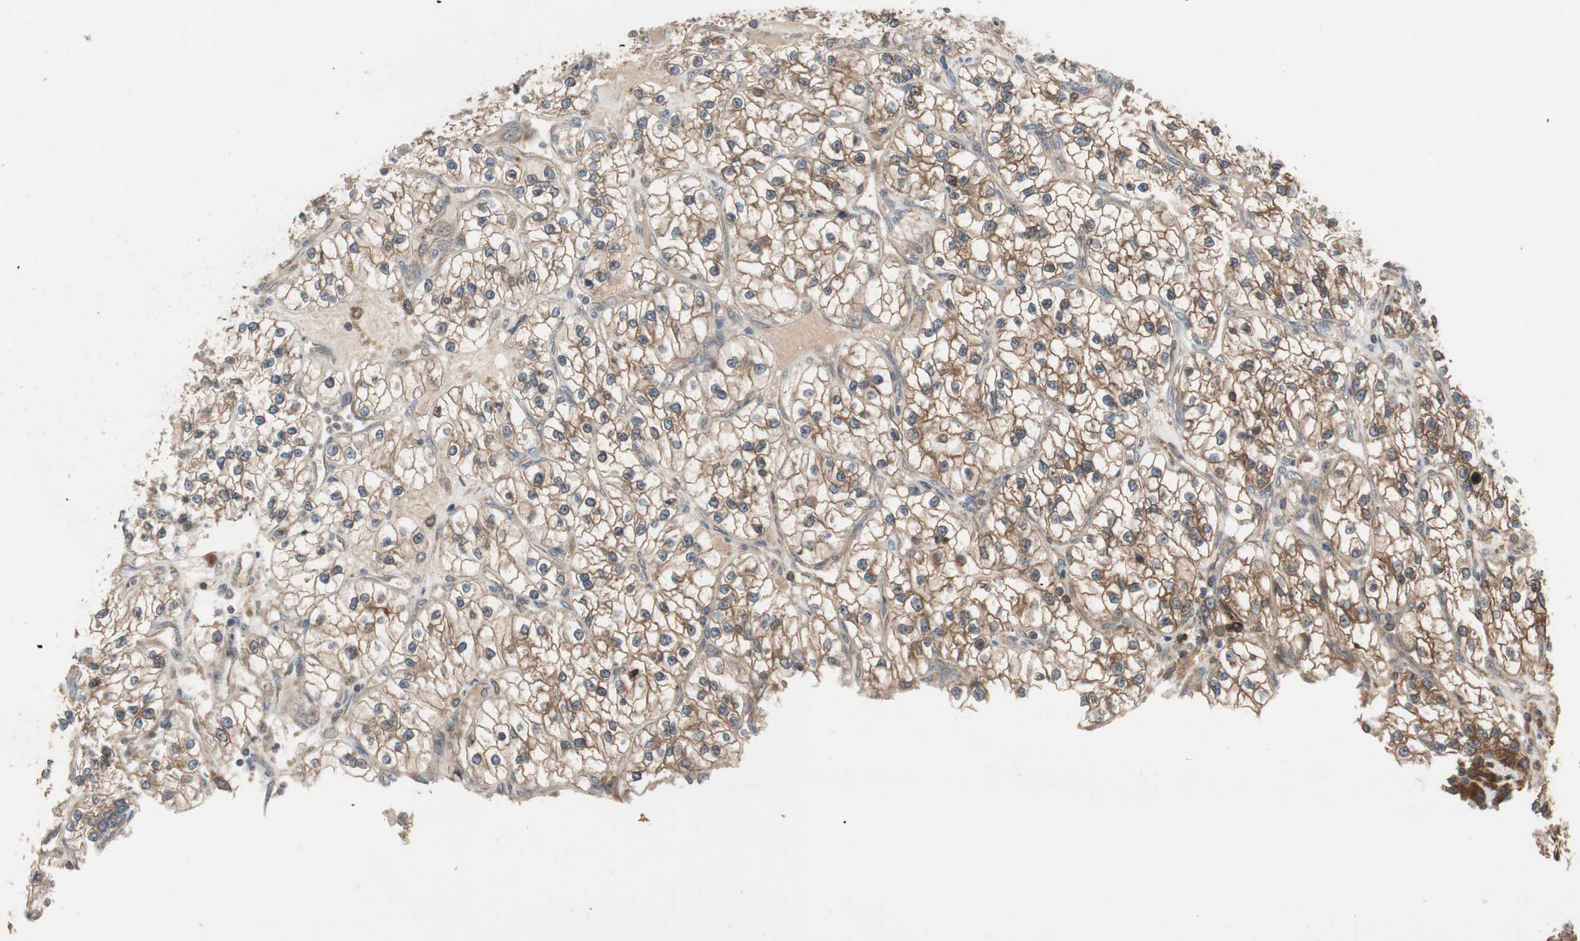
{"staining": {"intensity": "moderate", "quantity": ">75%", "location": "cytoplasmic/membranous"}, "tissue": "renal cancer", "cell_type": "Tumor cells", "image_type": "cancer", "snomed": [{"axis": "morphology", "description": "Adenocarcinoma, NOS"}, {"axis": "topography", "description": "Kidney"}], "caption": "DAB (3,3'-diaminobenzidine) immunohistochemical staining of adenocarcinoma (renal) shows moderate cytoplasmic/membranous protein staining in approximately >75% of tumor cells. (Stains: DAB (3,3'-diaminobenzidine) in brown, nuclei in blue, Microscopy: brightfield microscopy at high magnification).", "gene": "ATP6AP2", "patient": {"sex": "female", "age": 57}}